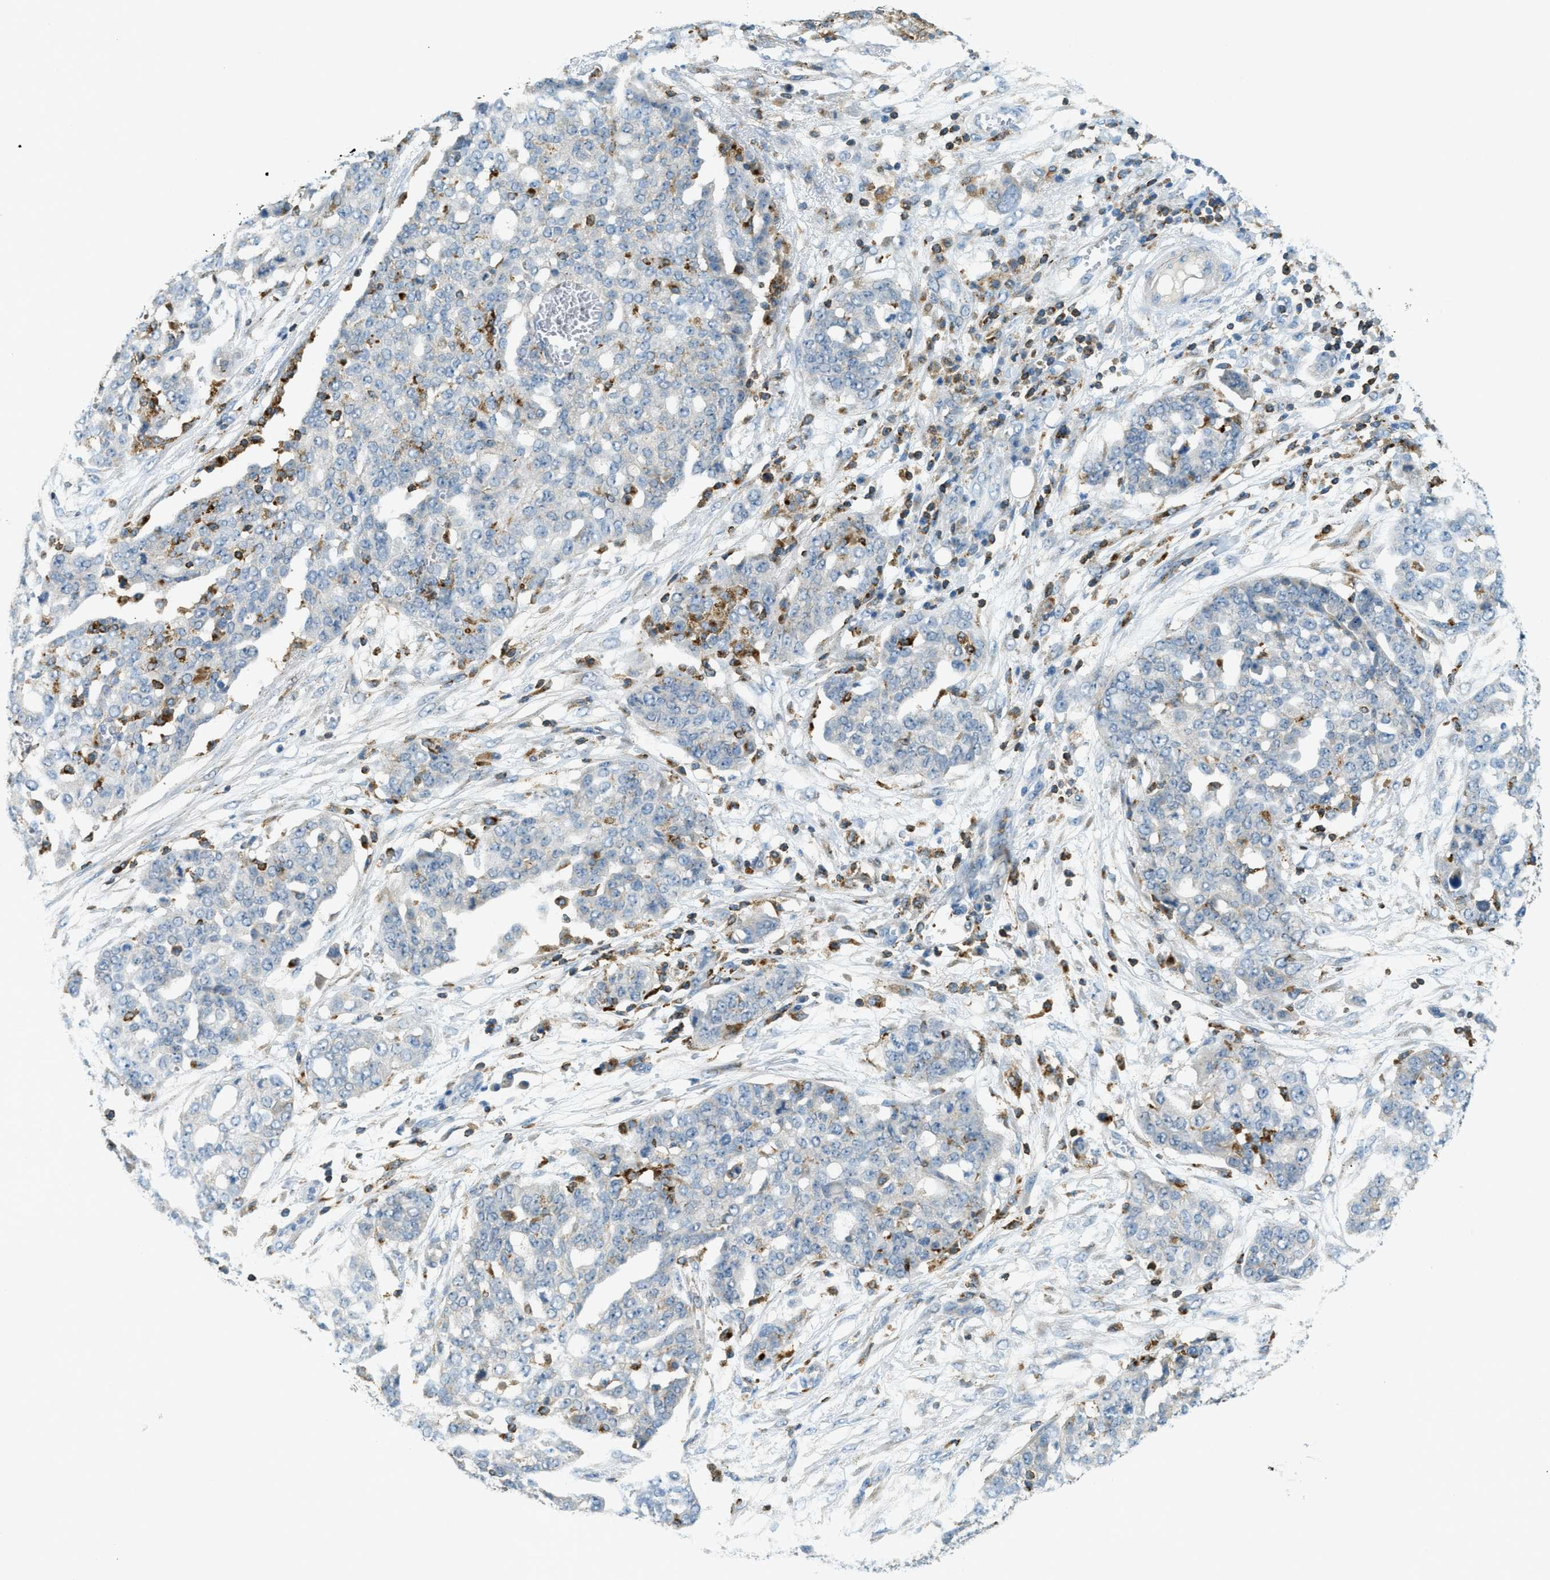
{"staining": {"intensity": "negative", "quantity": "none", "location": "none"}, "tissue": "ovarian cancer", "cell_type": "Tumor cells", "image_type": "cancer", "snomed": [{"axis": "morphology", "description": "Cystadenocarcinoma, serous, NOS"}, {"axis": "topography", "description": "Soft tissue"}, {"axis": "topography", "description": "Ovary"}], "caption": "A photomicrograph of human ovarian cancer (serous cystadenocarcinoma) is negative for staining in tumor cells.", "gene": "PLBD2", "patient": {"sex": "female", "age": 57}}